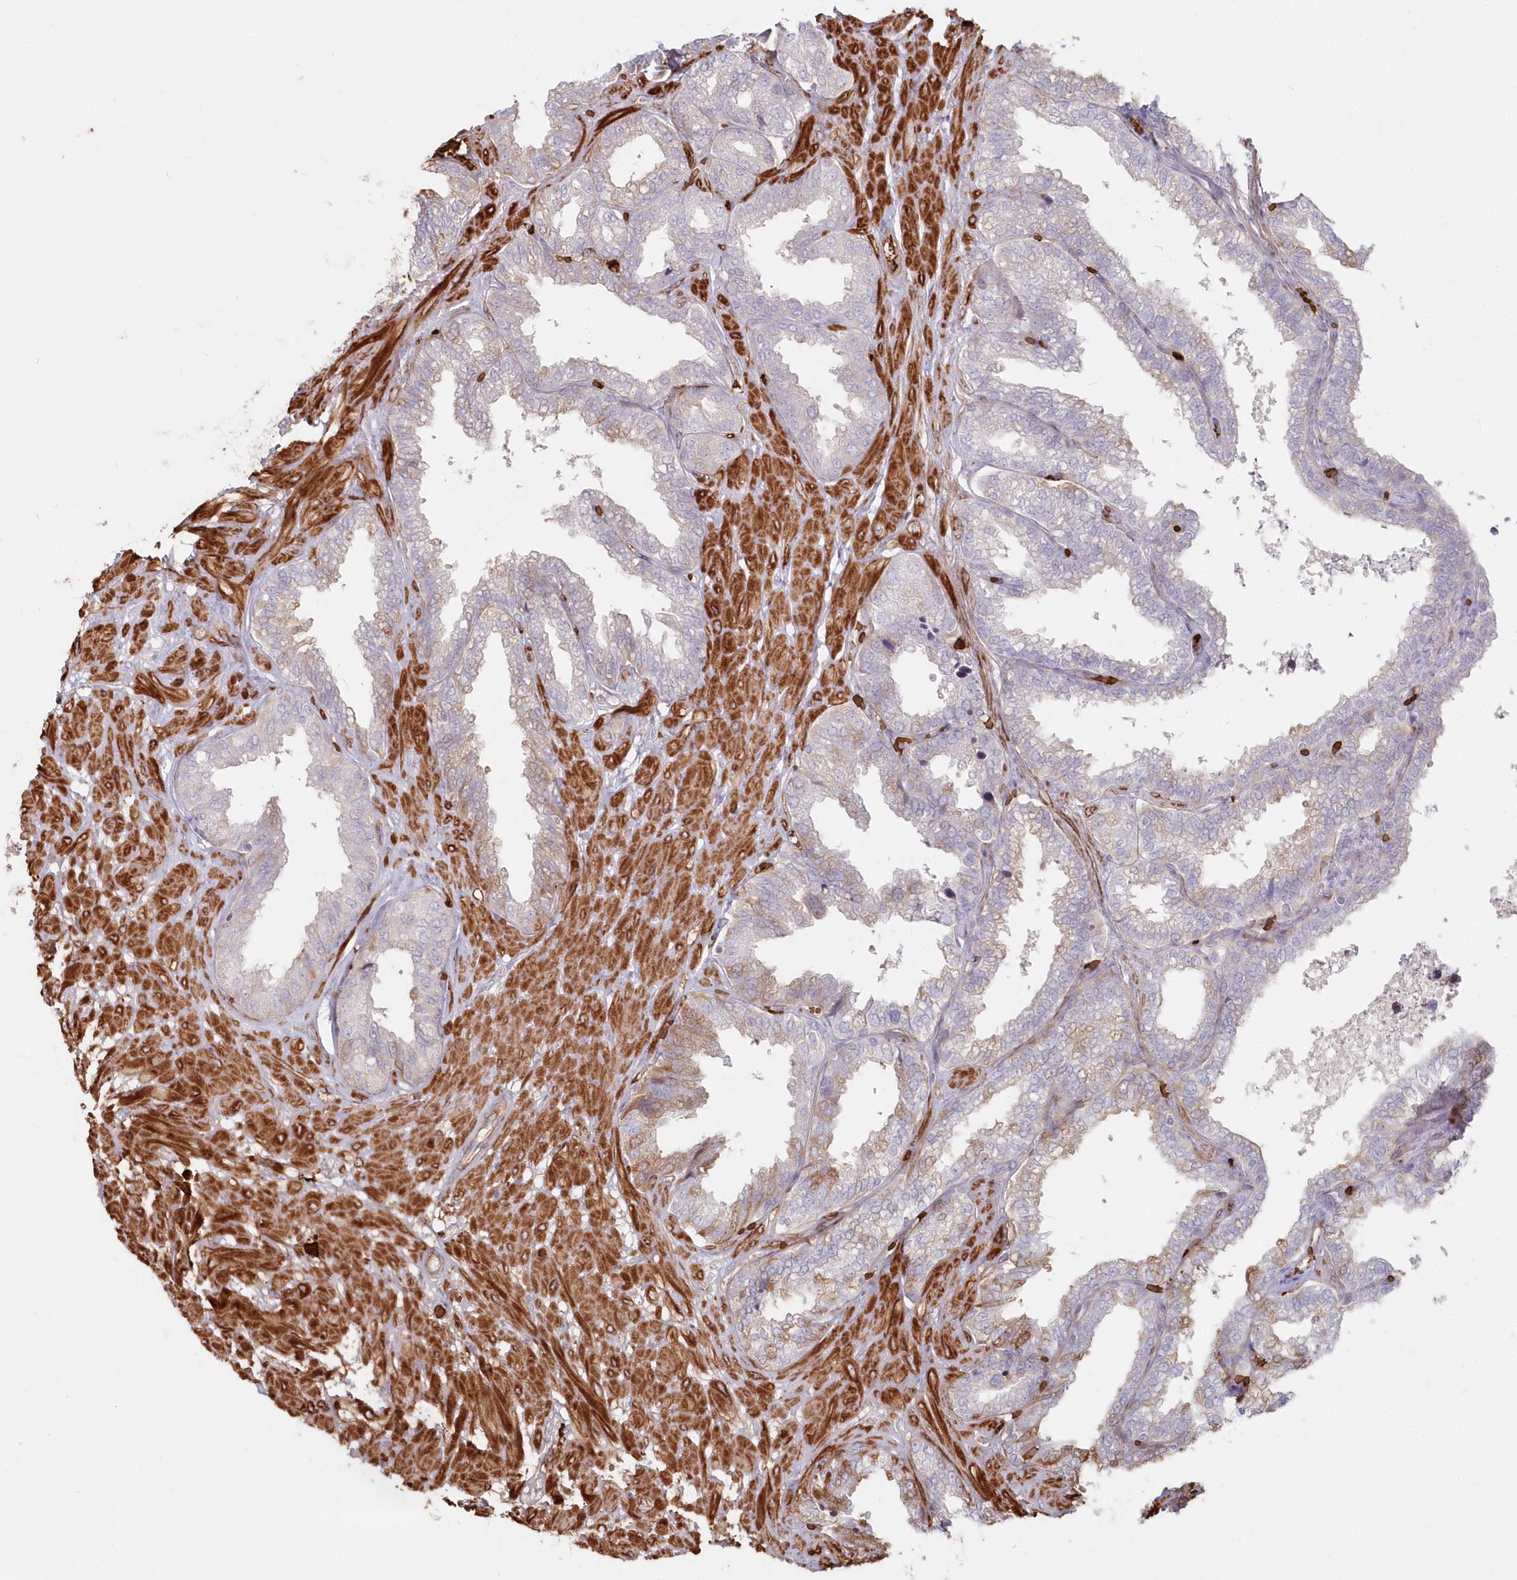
{"staining": {"intensity": "weak", "quantity": "25%-75%", "location": "cytoplasmic/membranous"}, "tissue": "seminal vesicle", "cell_type": "Glandular cells", "image_type": "normal", "snomed": [{"axis": "morphology", "description": "Normal tissue, NOS"}, {"axis": "topography", "description": "Seminal veicle"}], "caption": "A high-resolution photomicrograph shows immunohistochemistry (IHC) staining of benign seminal vesicle, which shows weak cytoplasmic/membranous staining in about 25%-75% of glandular cells.", "gene": "SERINC1", "patient": {"sex": "male", "age": 46}}